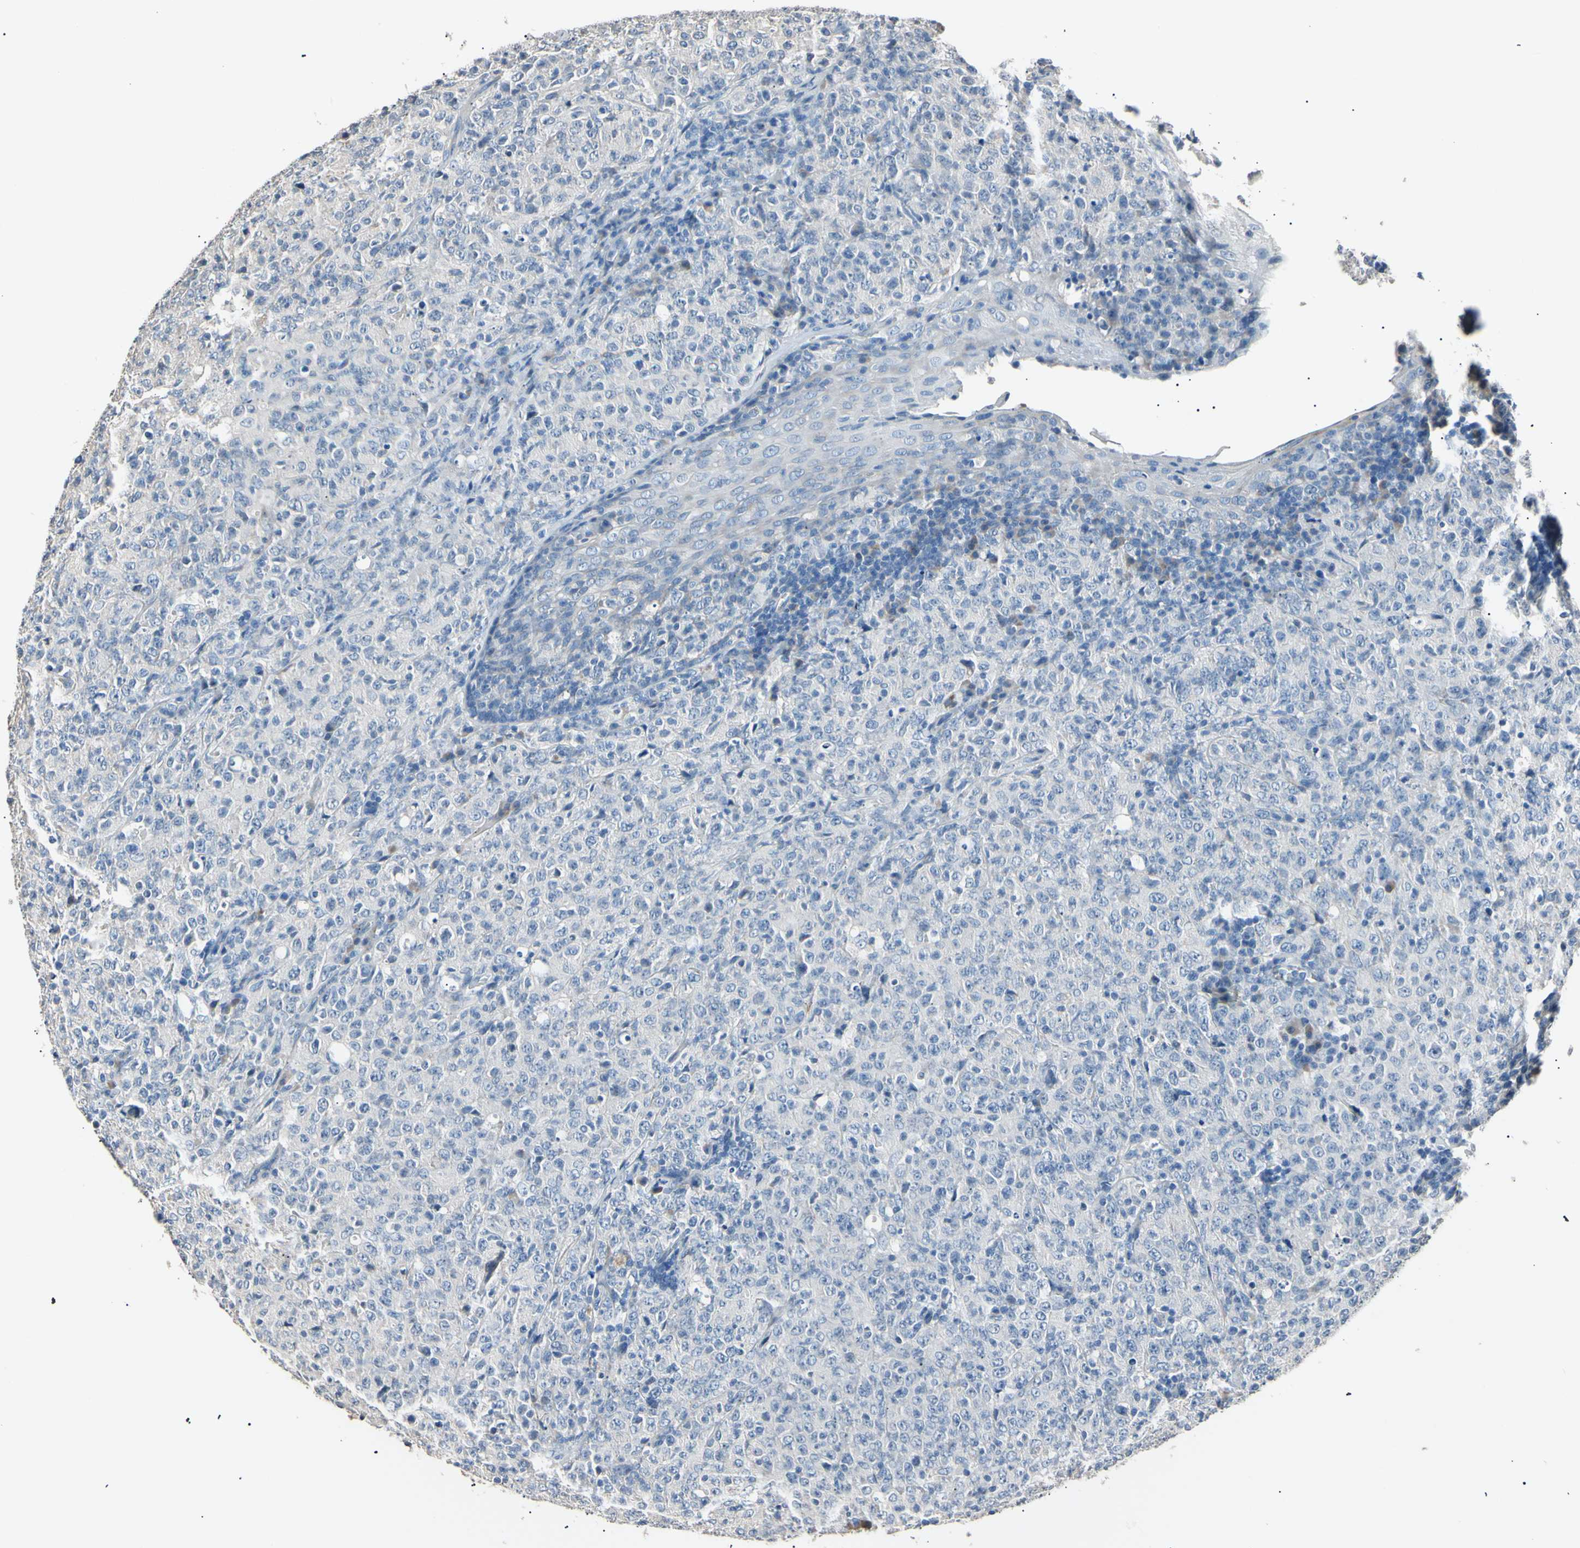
{"staining": {"intensity": "negative", "quantity": "none", "location": "none"}, "tissue": "lymphoma", "cell_type": "Tumor cells", "image_type": "cancer", "snomed": [{"axis": "morphology", "description": "Malignant lymphoma, non-Hodgkin's type, High grade"}, {"axis": "topography", "description": "Tonsil"}], "caption": "Tumor cells are negative for protein expression in human lymphoma.", "gene": "LDLR", "patient": {"sex": "female", "age": 36}}